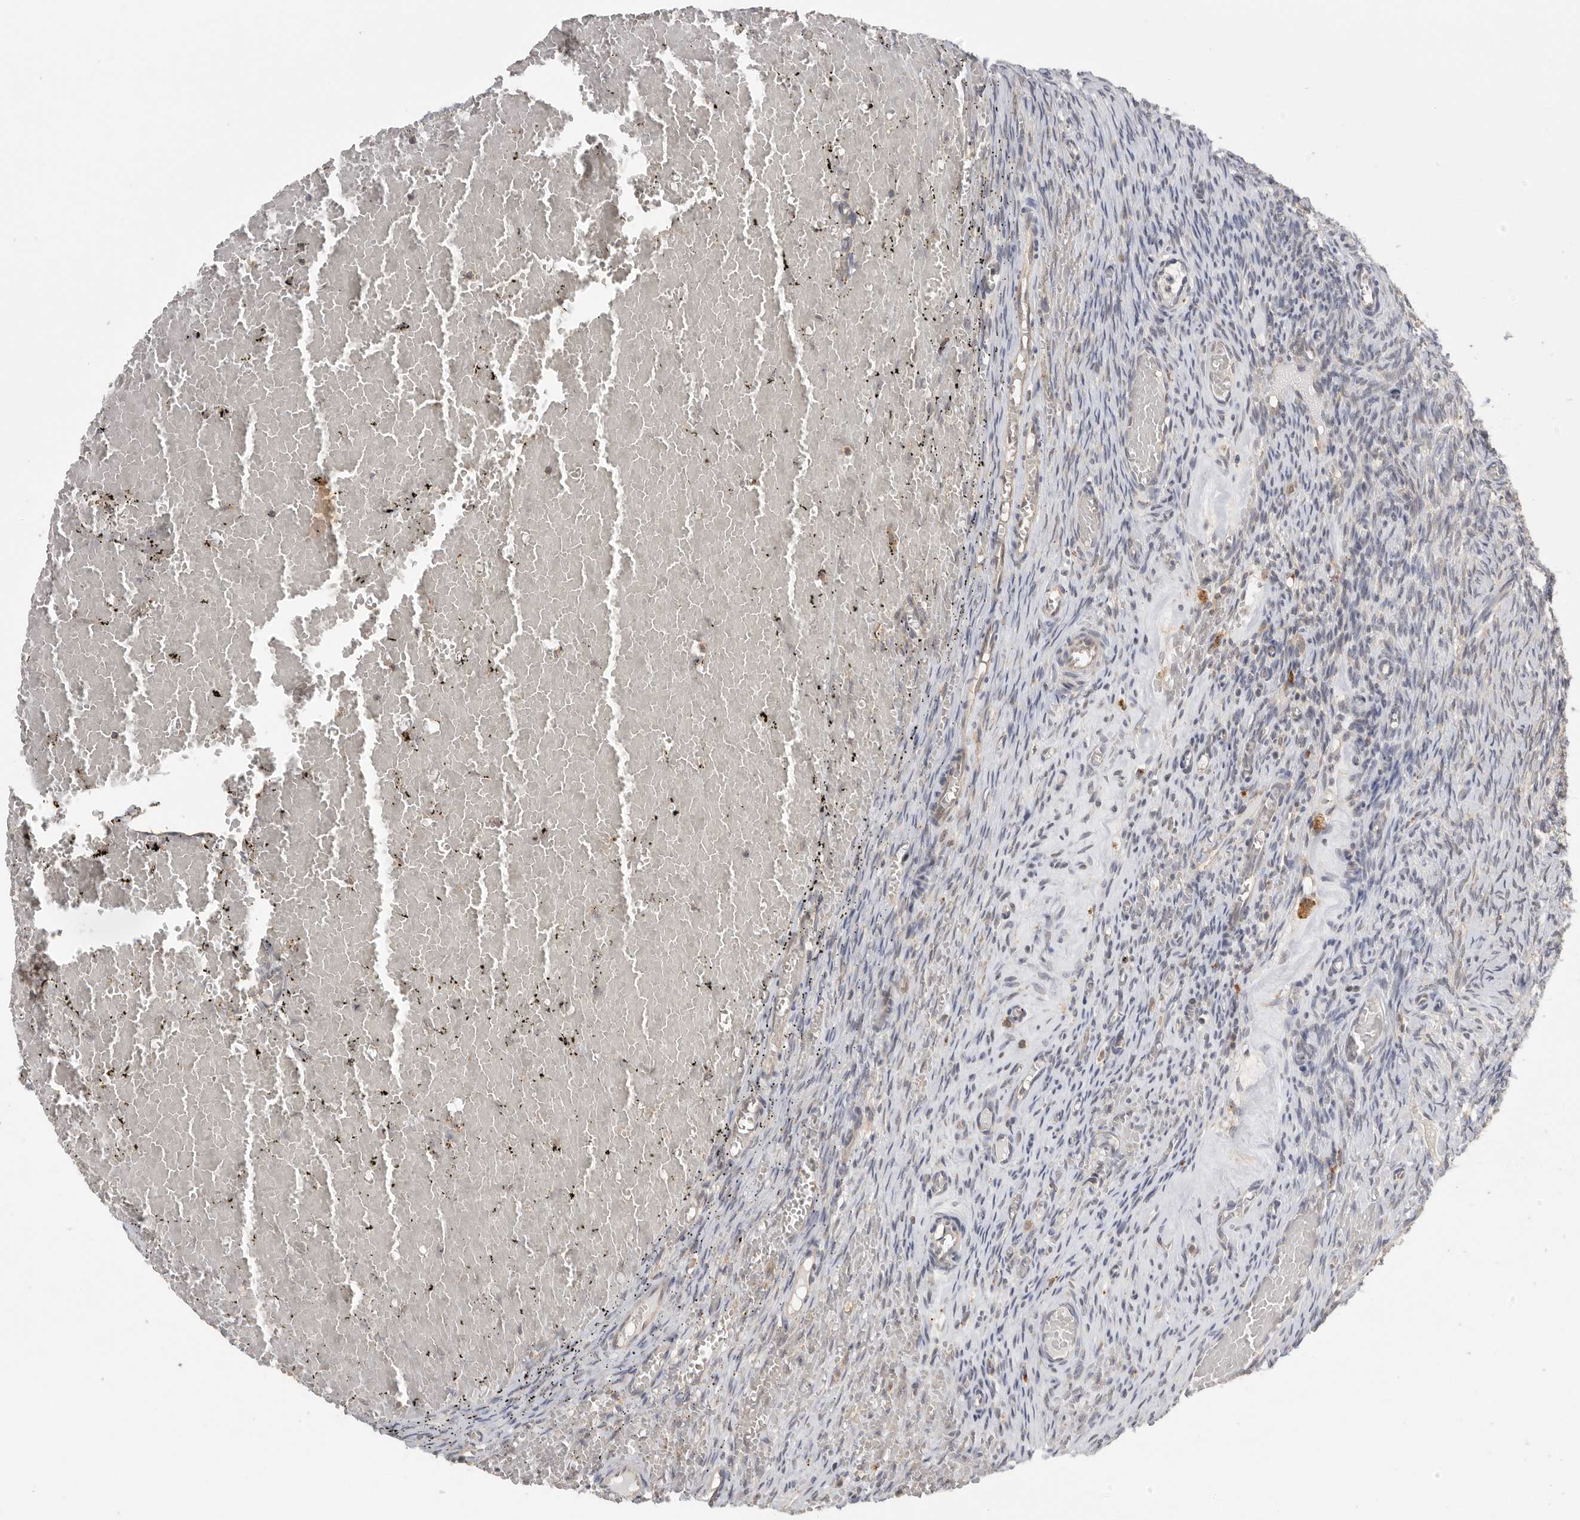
{"staining": {"intensity": "strong", "quantity": ">75%", "location": "cytoplasmic/membranous,nuclear"}, "tissue": "ovary", "cell_type": "Follicle cells", "image_type": "normal", "snomed": [{"axis": "morphology", "description": "Adenocarcinoma, NOS"}, {"axis": "topography", "description": "Endometrium"}], "caption": "Strong cytoplasmic/membranous,nuclear expression for a protein is present in approximately >75% of follicle cells of unremarkable ovary using immunohistochemistry.", "gene": "CCT8", "patient": {"sex": "female", "age": 32}}